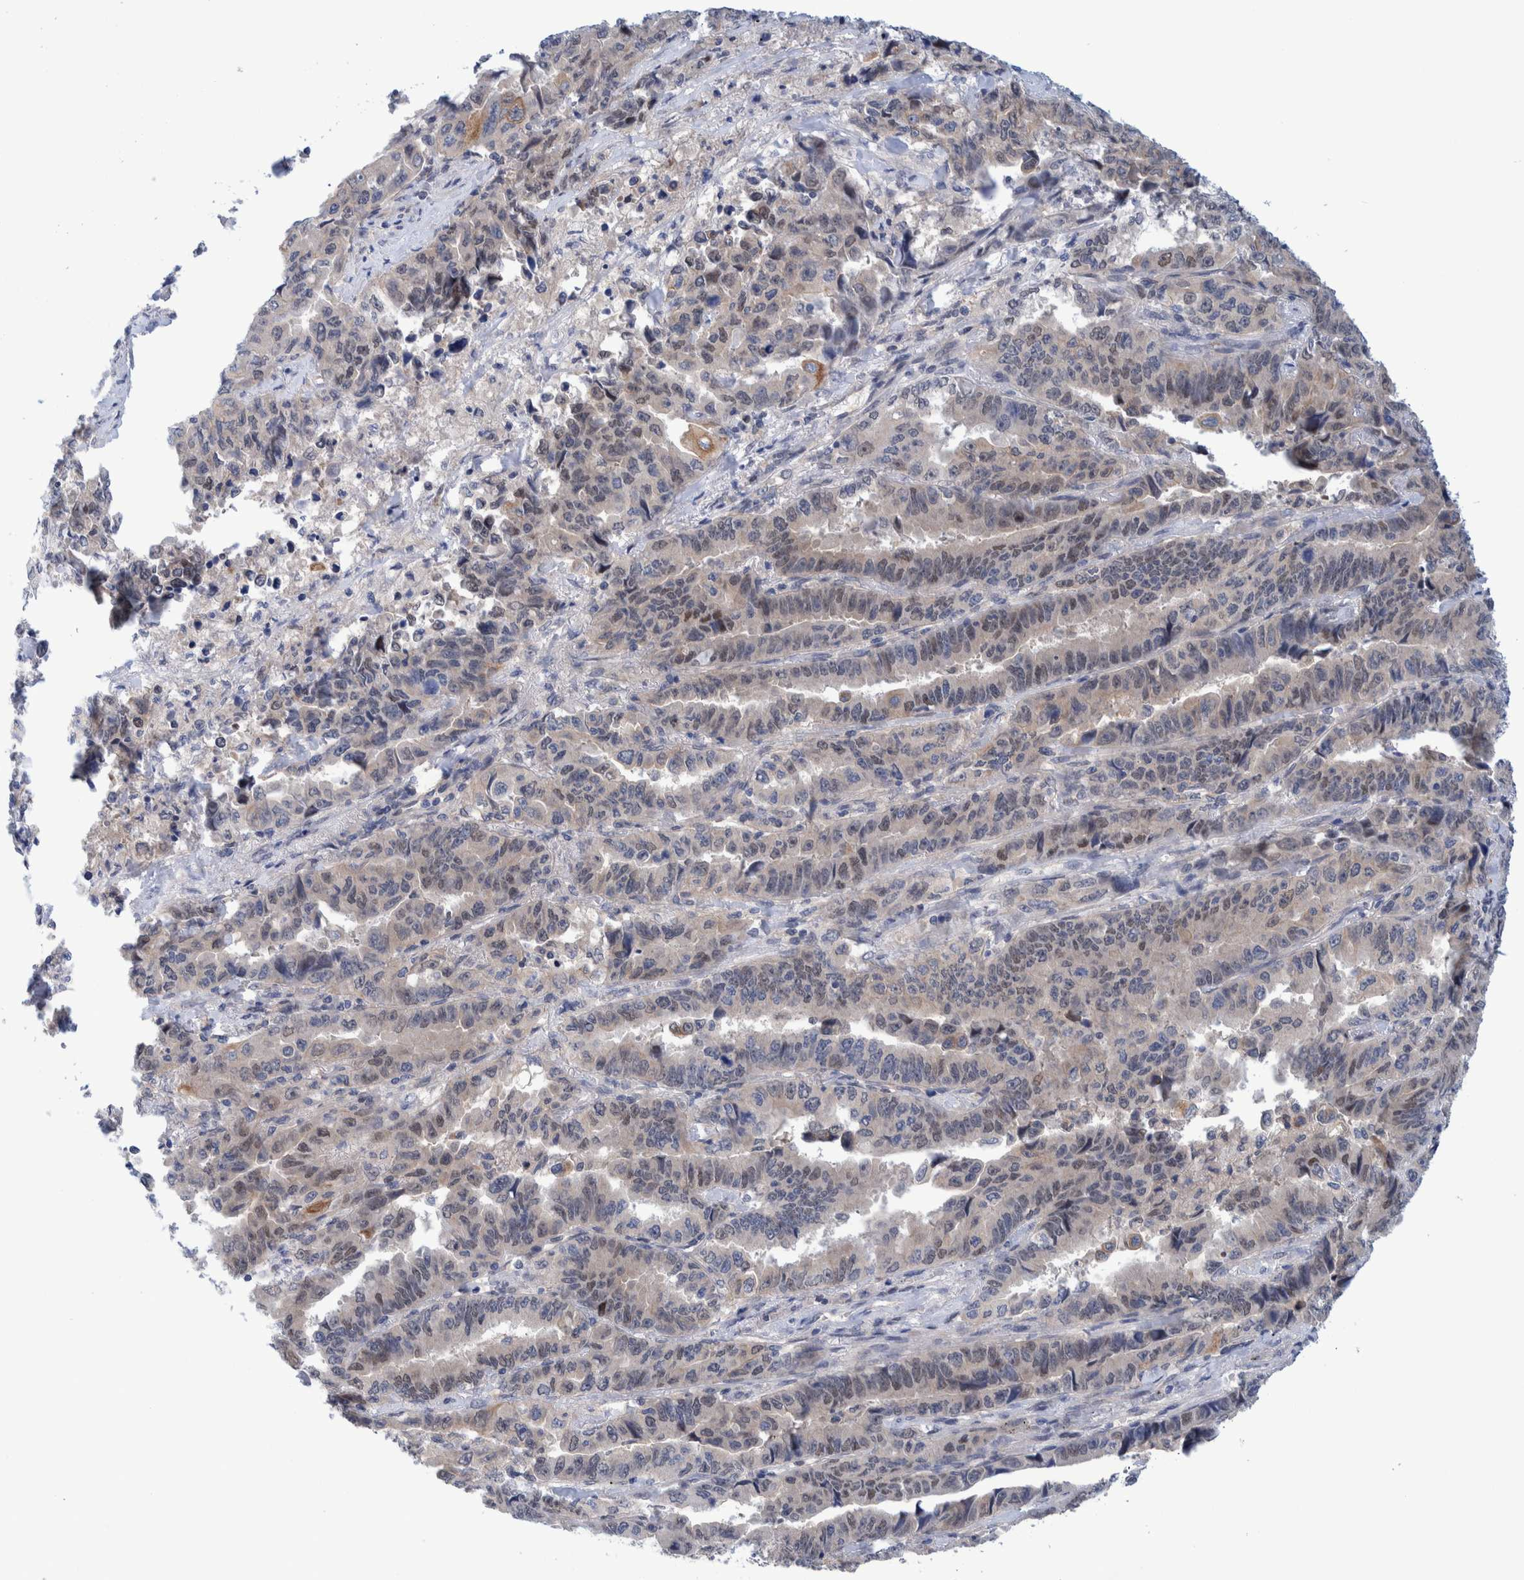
{"staining": {"intensity": "weak", "quantity": "25%-75%", "location": "nuclear"}, "tissue": "lung cancer", "cell_type": "Tumor cells", "image_type": "cancer", "snomed": [{"axis": "morphology", "description": "Adenocarcinoma, NOS"}, {"axis": "topography", "description": "Lung"}], "caption": "A low amount of weak nuclear staining is appreciated in about 25%-75% of tumor cells in adenocarcinoma (lung) tissue. (DAB (3,3'-diaminobenzidine) IHC, brown staining for protein, blue staining for nuclei).", "gene": "PFAS", "patient": {"sex": "female", "age": 51}}